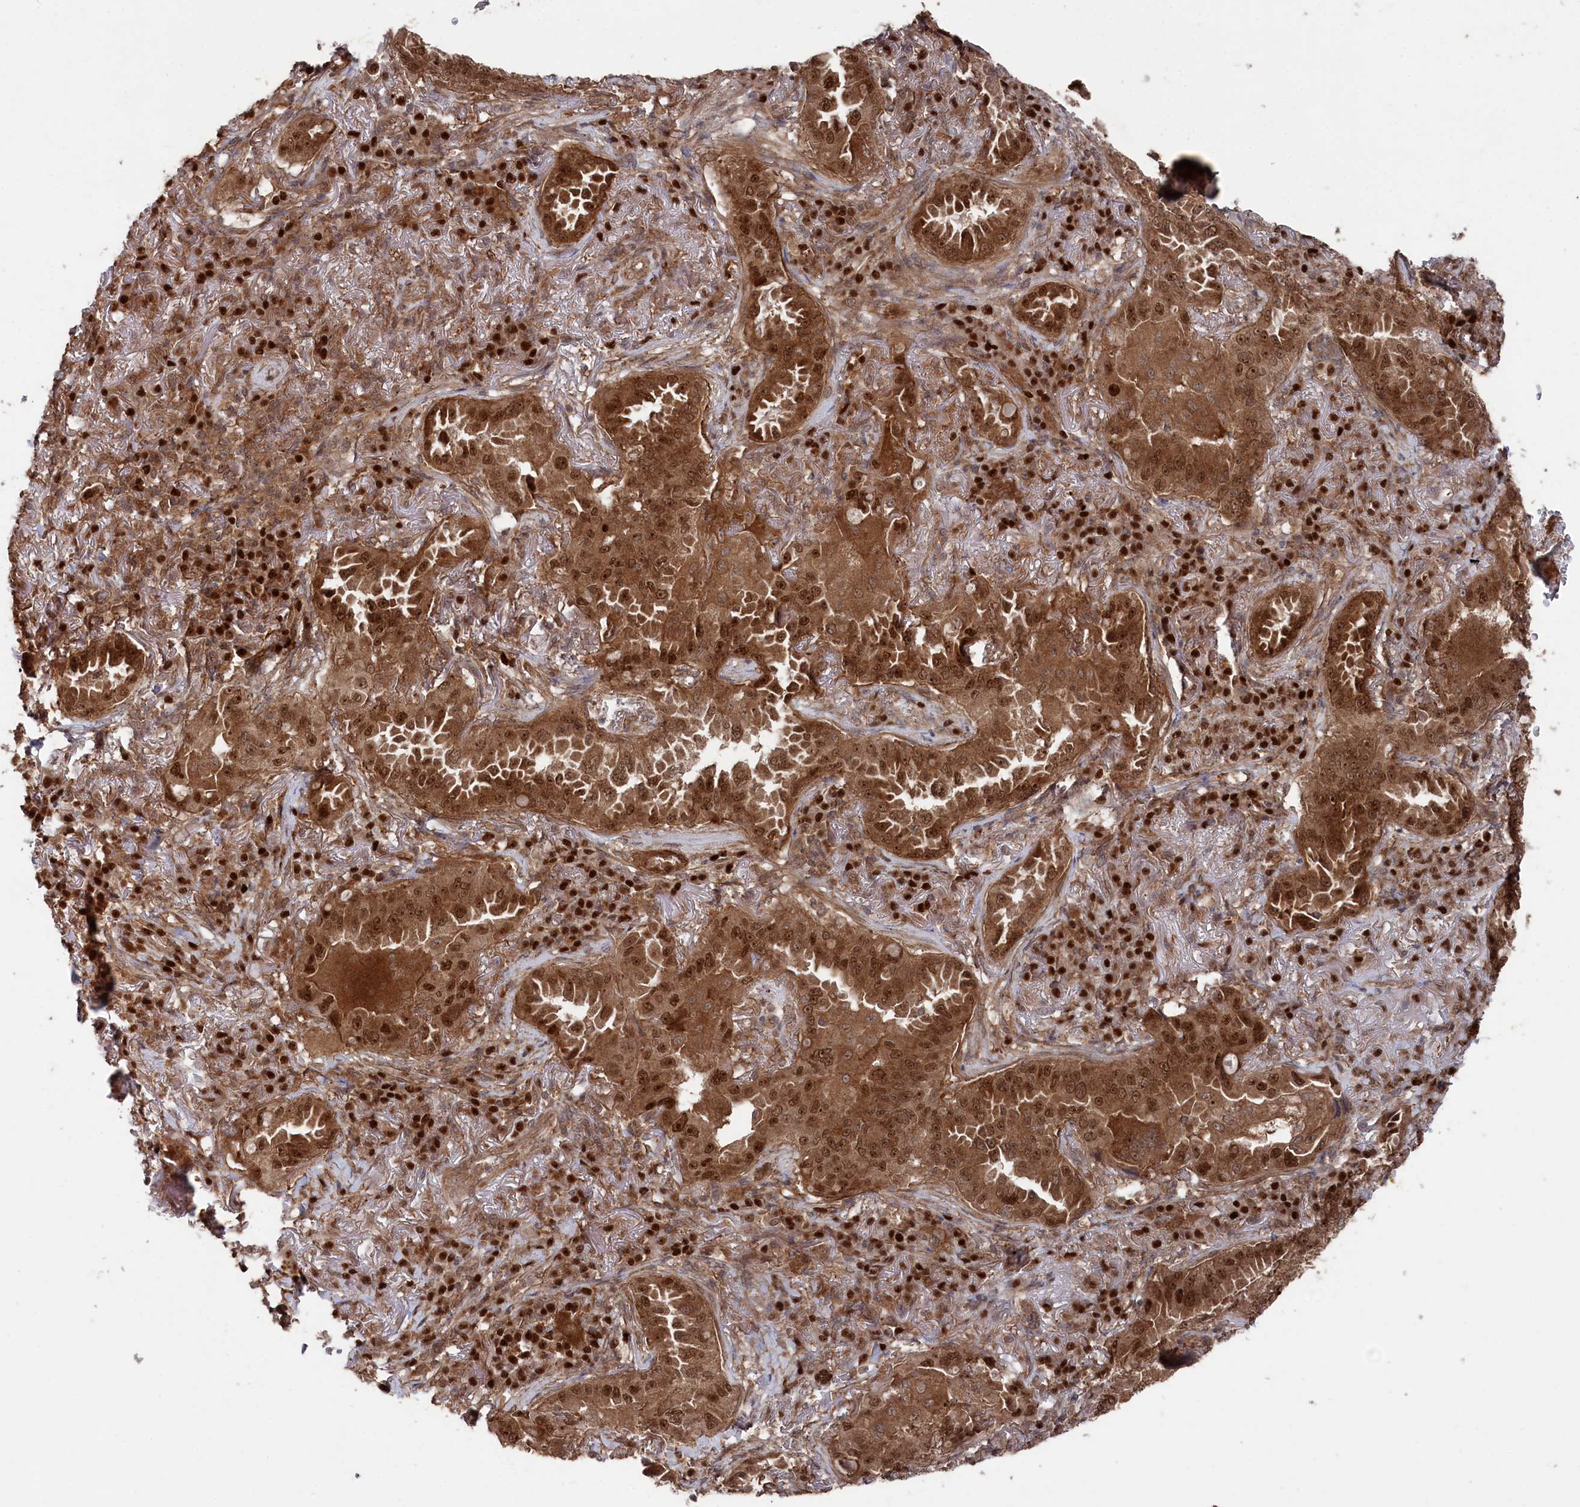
{"staining": {"intensity": "strong", "quantity": ">75%", "location": "cytoplasmic/membranous,nuclear"}, "tissue": "lung cancer", "cell_type": "Tumor cells", "image_type": "cancer", "snomed": [{"axis": "morphology", "description": "Adenocarcinoma, NOS"}, {"axis": "topography", "description": "Lung"}], "caption": "Strong cytoplasmic/membranous and nuclear staining is identified in about >75% of tumor cells in lung cancer (adenocarcinoma).", "gene": "BORCS7", "patient": {"sex": "female", "age": 69}}